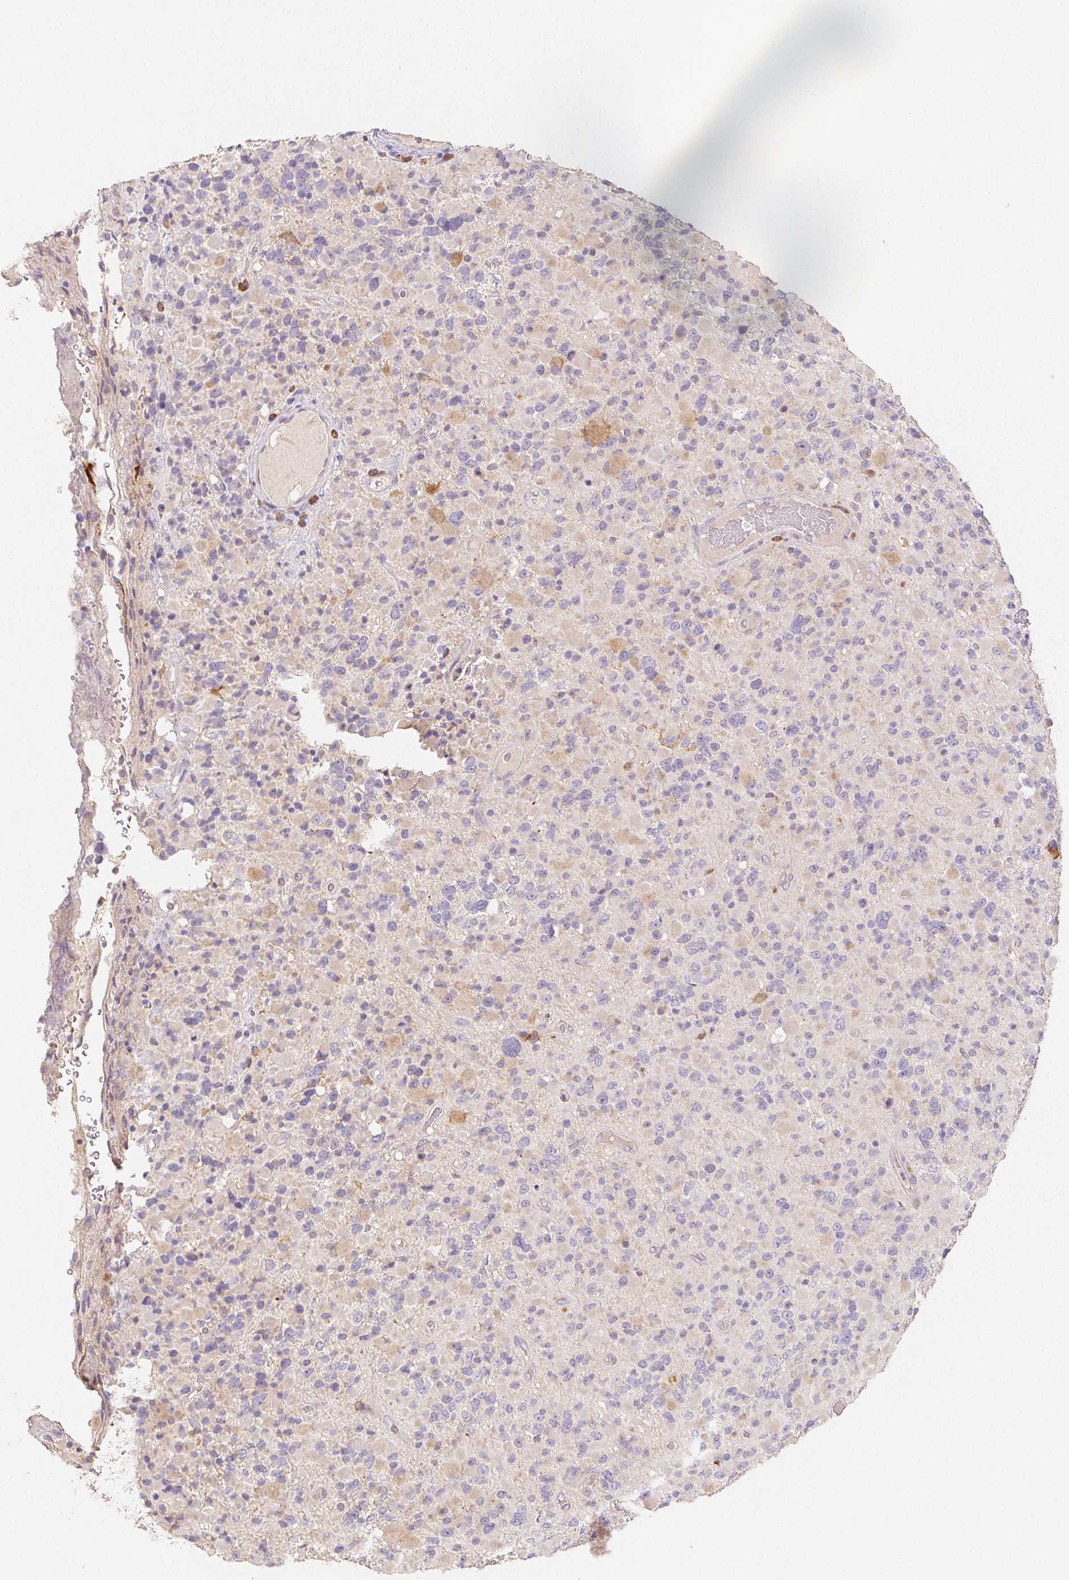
{"staining": {"intensity": "negative", "quantity": "none", "location": "none"}, "tissue": "glioma", "cell_type": "Tumor cells", "image_type": "cancer", "snomed": [{"axis": "morphology", "description": "Glioma, malignant, High grade"}, {"axis": "topography", "description": "Brain"}], "caption": "Immunohistochemistry (IHC) image of neoplastic tissue: human high-grade glioma (malignant) stained with DAB (3,3'-diaminobenzidine) exhibits no significant protein expression in tumor cells. Brightfield microscopy of immunohistochemistry (IHC) stained with DAB (brown) and hematoxylin (blue), captured at high magnification.", "gene": "ACVR1B", "patient": {"sex": "female", "age": 40}}